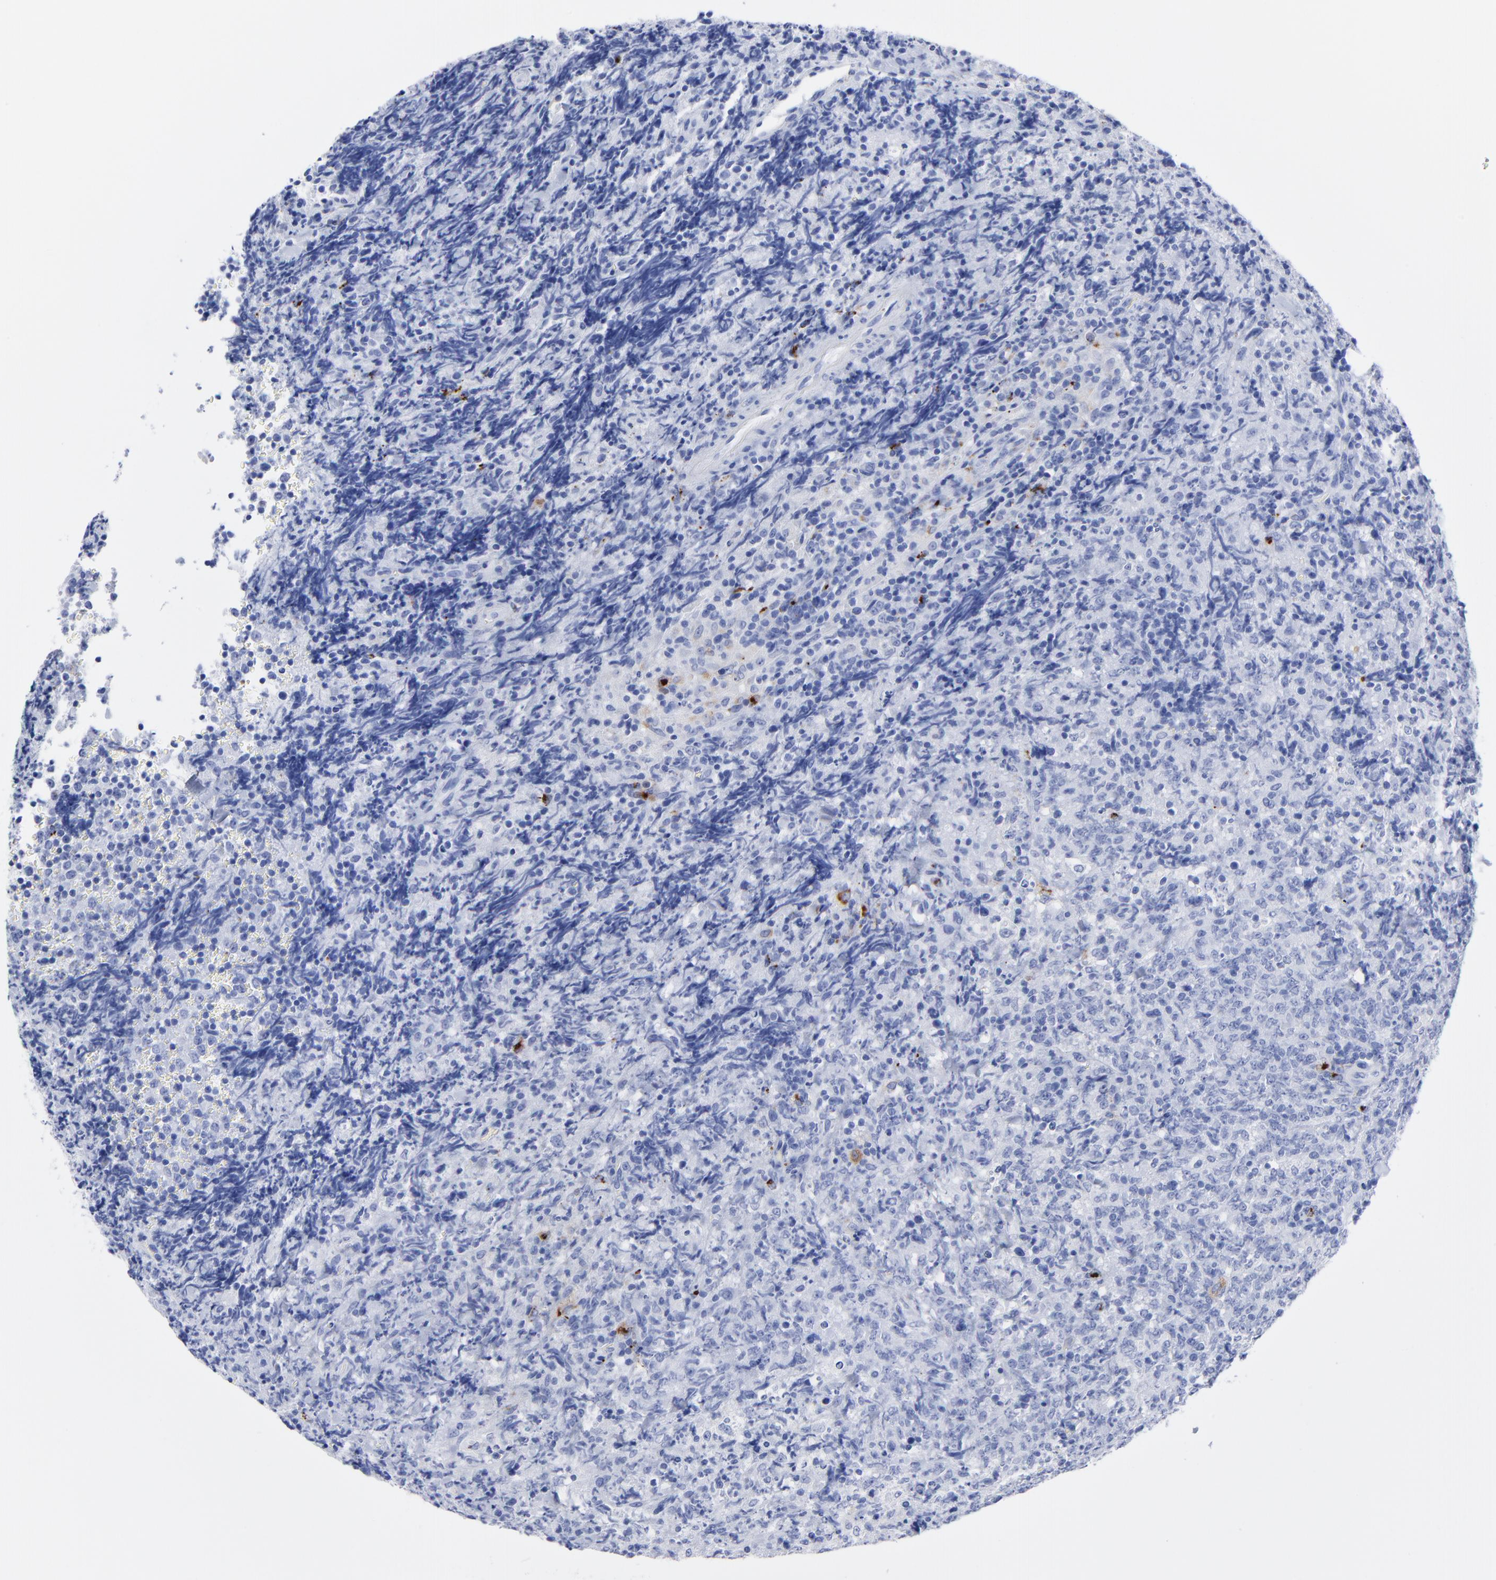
{"staining": {"intensity": "moderate", "quantity": "<25%", "location": "cytoplasmic/membranous"}, "tissue": "lymphoma", "cell_type": "Tumor cells", "image_type": "cancer", "snomed": [{"axis": "morphology", "description": "Malignant lymphoma, non-Hodgkin's type, High grade"}, {"axis": "topography", "description": "Tonsil"}], "caption": "This image displays immunohistochemistry staining of malignant lymphoma, non-Hodgkin's type (high-grade), with low moderate cytoplasmic/membranous staining in about <25% of tumor cells.", "gene": "CPVL", "patient": {"sex": "female", "age": 36}}